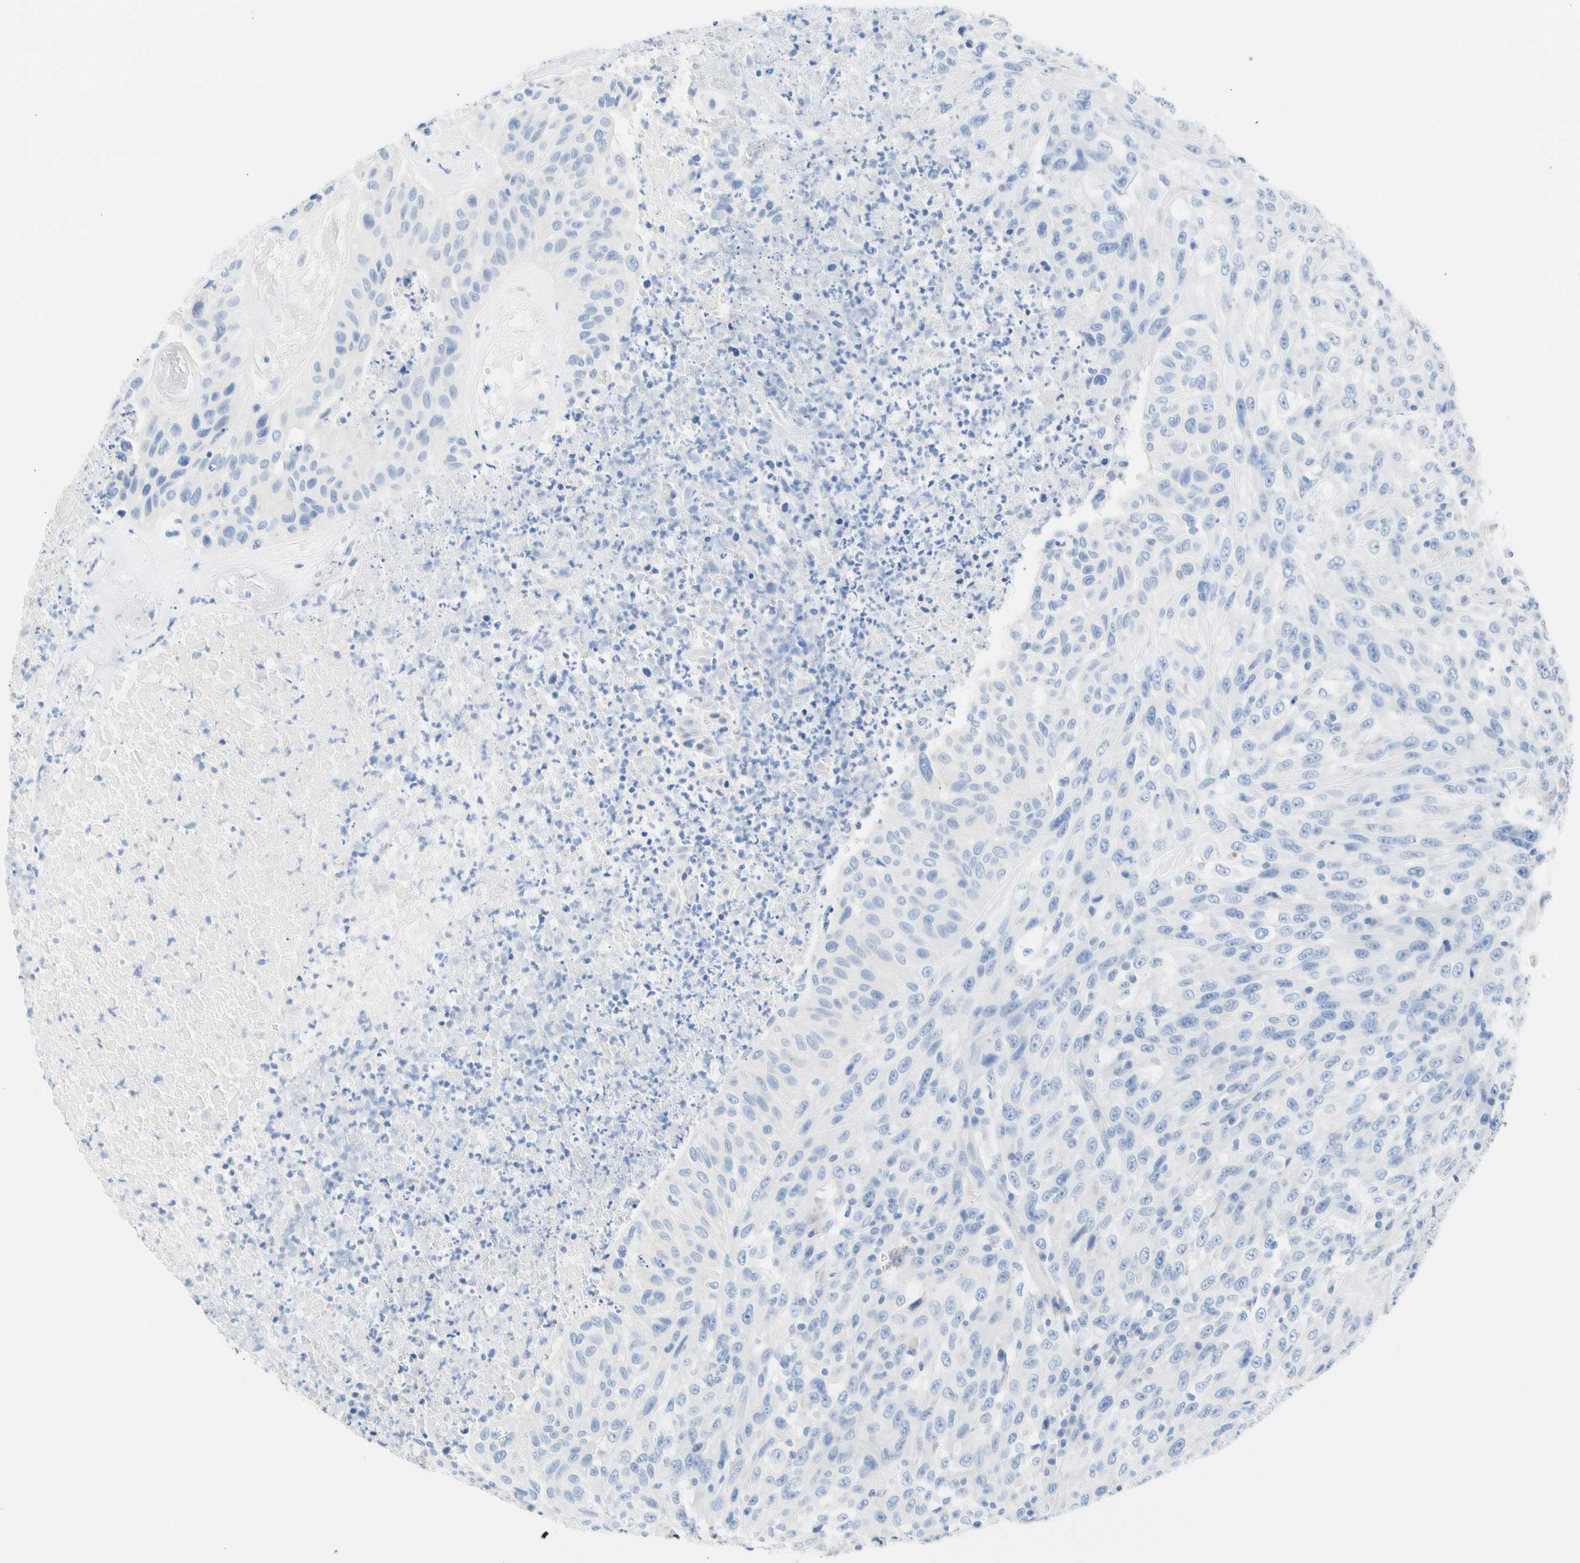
{"staining": {"intensity": "negative", "quantity": "none", "location": "none"}, "tissue": "urothelial cancer", "cell_type": "Tumor cells", "image_type": "cancer", "snomed": [{"axis": "morphology", "description": "Urothelial carcinoma, High grade"}, {"axis": "topography", "description": "Urinary bladder"}], "caption": "Immunohistochemical staining of urothelial cancer reveals no significant positivity in tumor cells.", "gene": "CEL", "patient": {"sex": "male", "age": 66}}